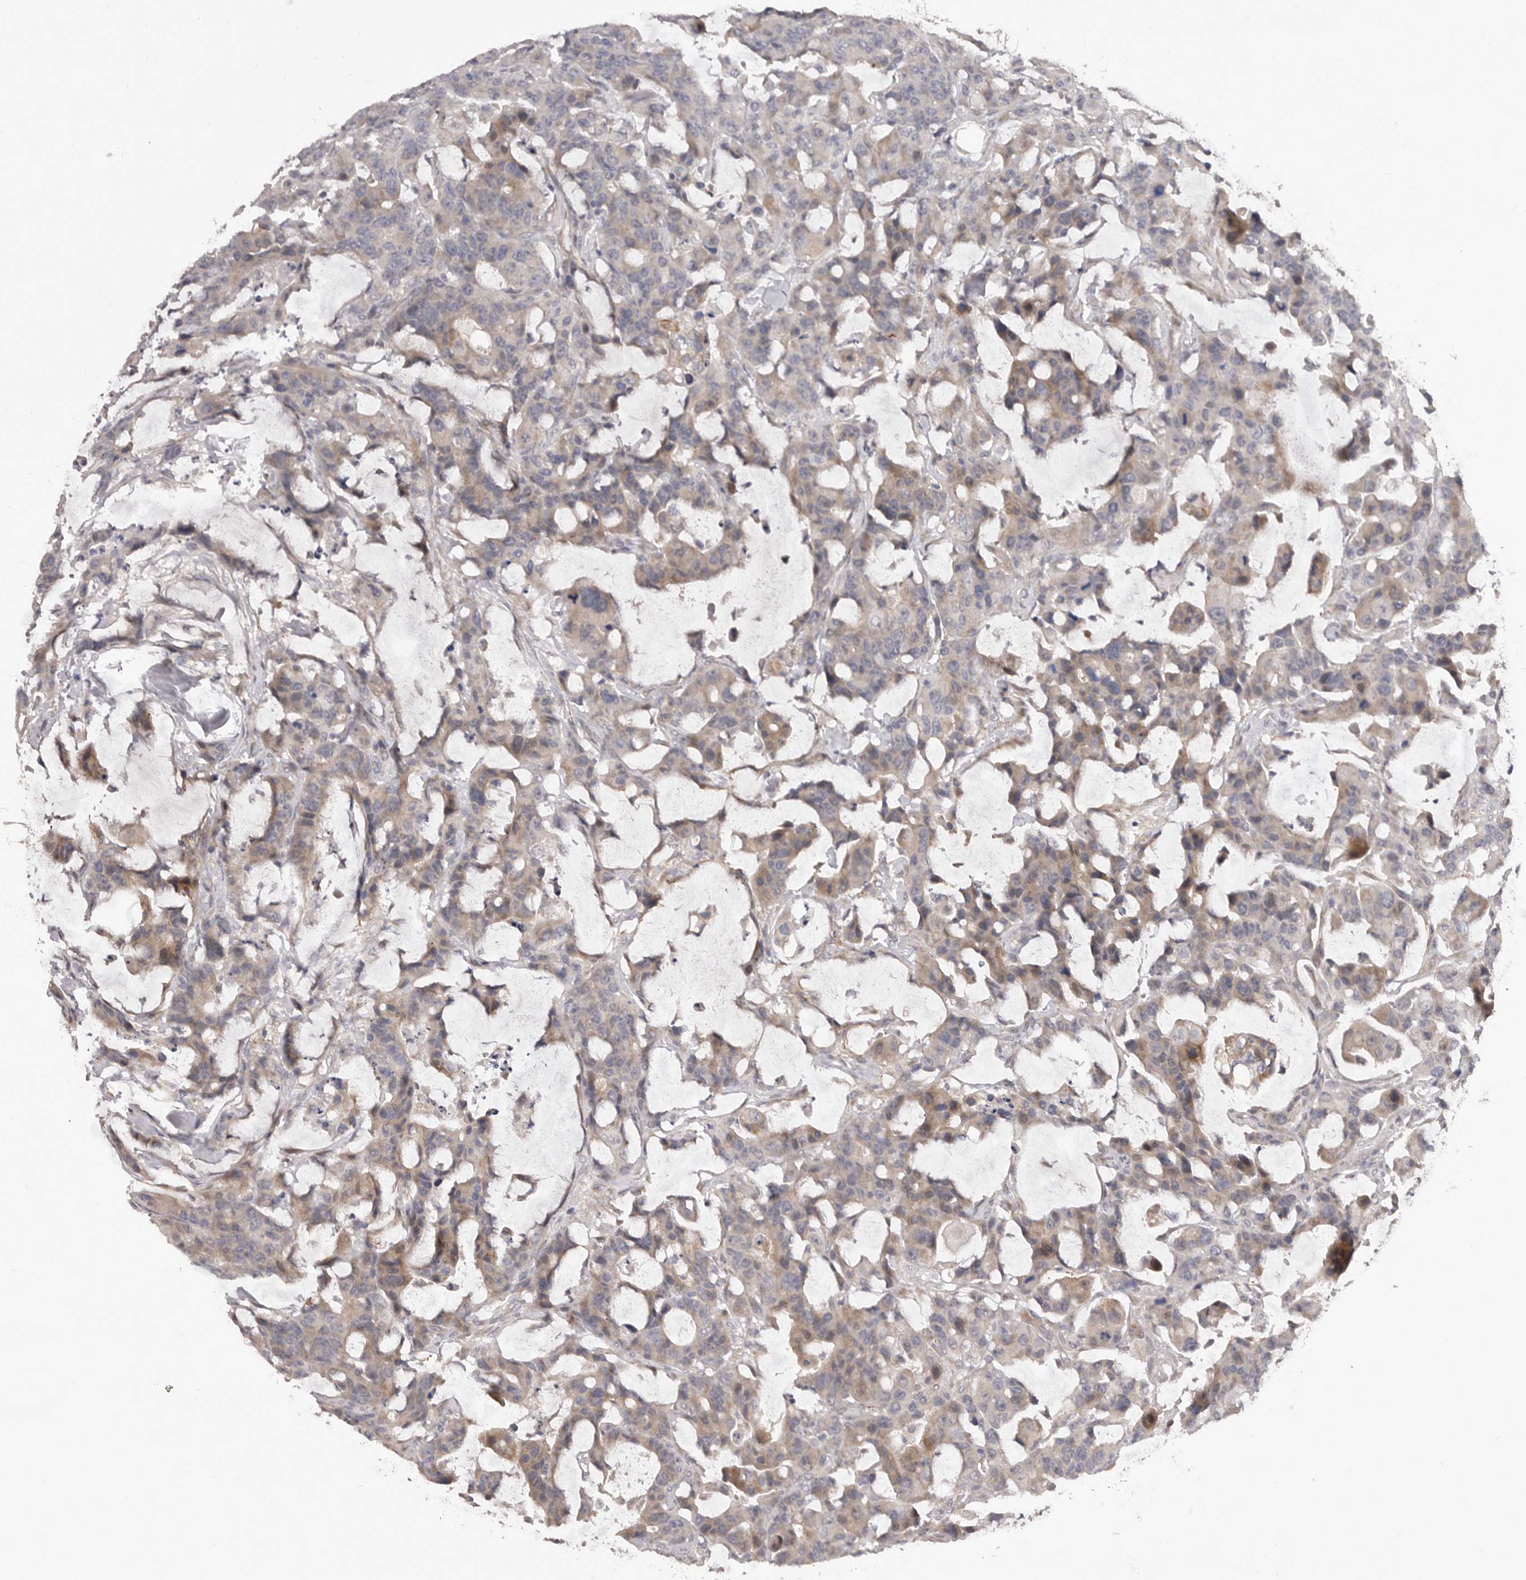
{"staining": {"intensity": "weak", "quantity": "25%-75%", "location": "cytoplasmic/membranous"}, "tissue": "colorectal cancer", "cell_type": "Tumor cells", "image_type": "cancer", "snomed": [{"axis": "morphology", "description": "Adenocarcinoma, NOS"}, {"axis": "topography", "description": "Colon"}], "caption": "An IHC micrograph of neoplastic tissue is shown. Protein staining in brown highlights weak cytoplasmic/membranous positivity in colorectal adenocarcinoma within tumor cells. (IHC, brightfield microscopy, high magnification).", "gene": "HBS1L", "patient": {"sex": "male", "age": 76}}